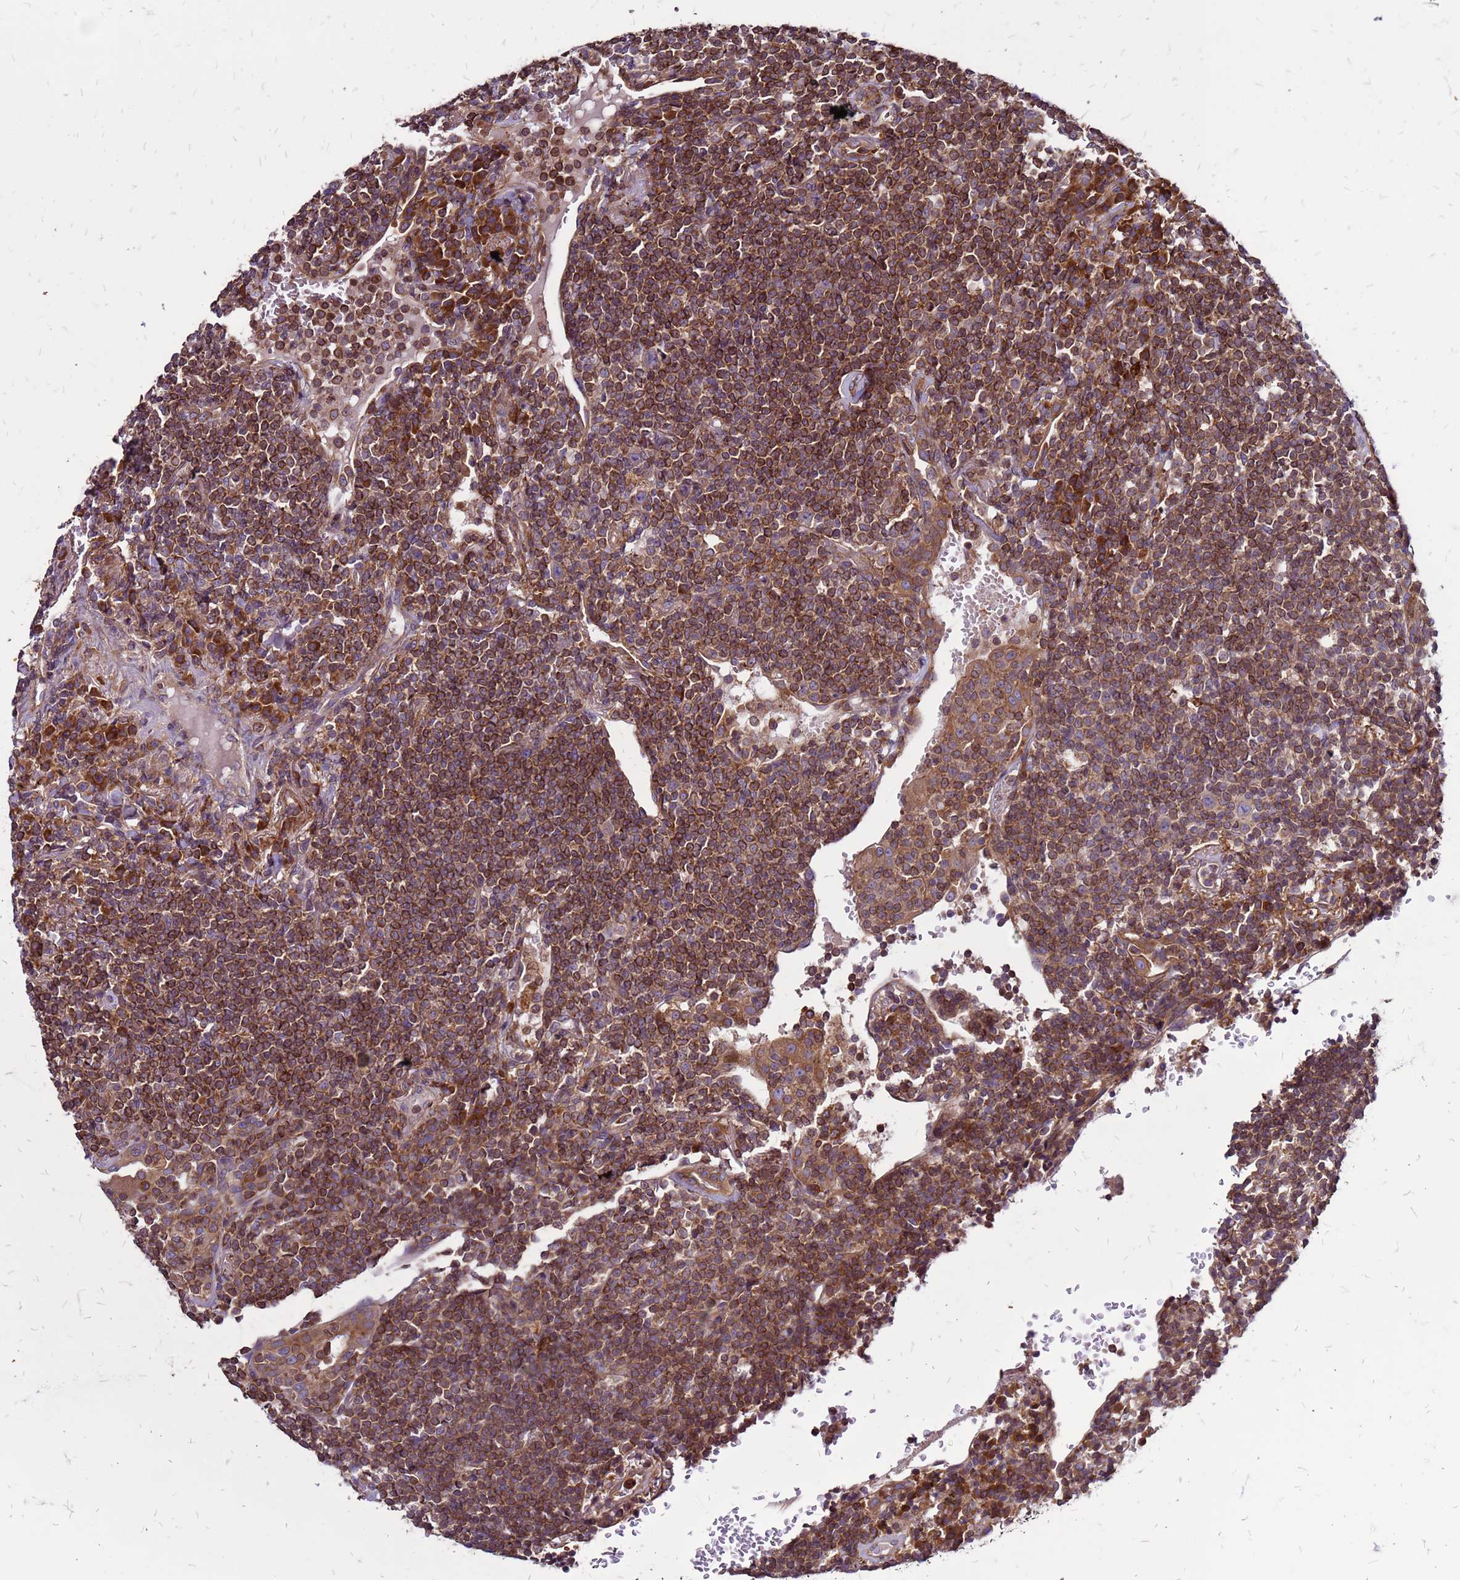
{"staining": {"intensity": "moderate", "quantity": ">75%", "location": "cytoplasmic/membranous"}, "tissue": "lymphoma", "cell_type": "Tumor cells", "image_type": "cancer", "snomed": [{"axis": "morphology", "description": "Malignant lymphoma, non-Hodgkin's type, Low grade"}, {"axis": "topography", "description": "Lung"}], "caption": "An IHC photomicrograph of tumor tissue is shown. Protein staining in brown shows moderate cytoplasmic/membranous positivity in lymphoma within tumor cells.", "gene": "CYBC1", "patient": {"sex": "female", "age": 71}}